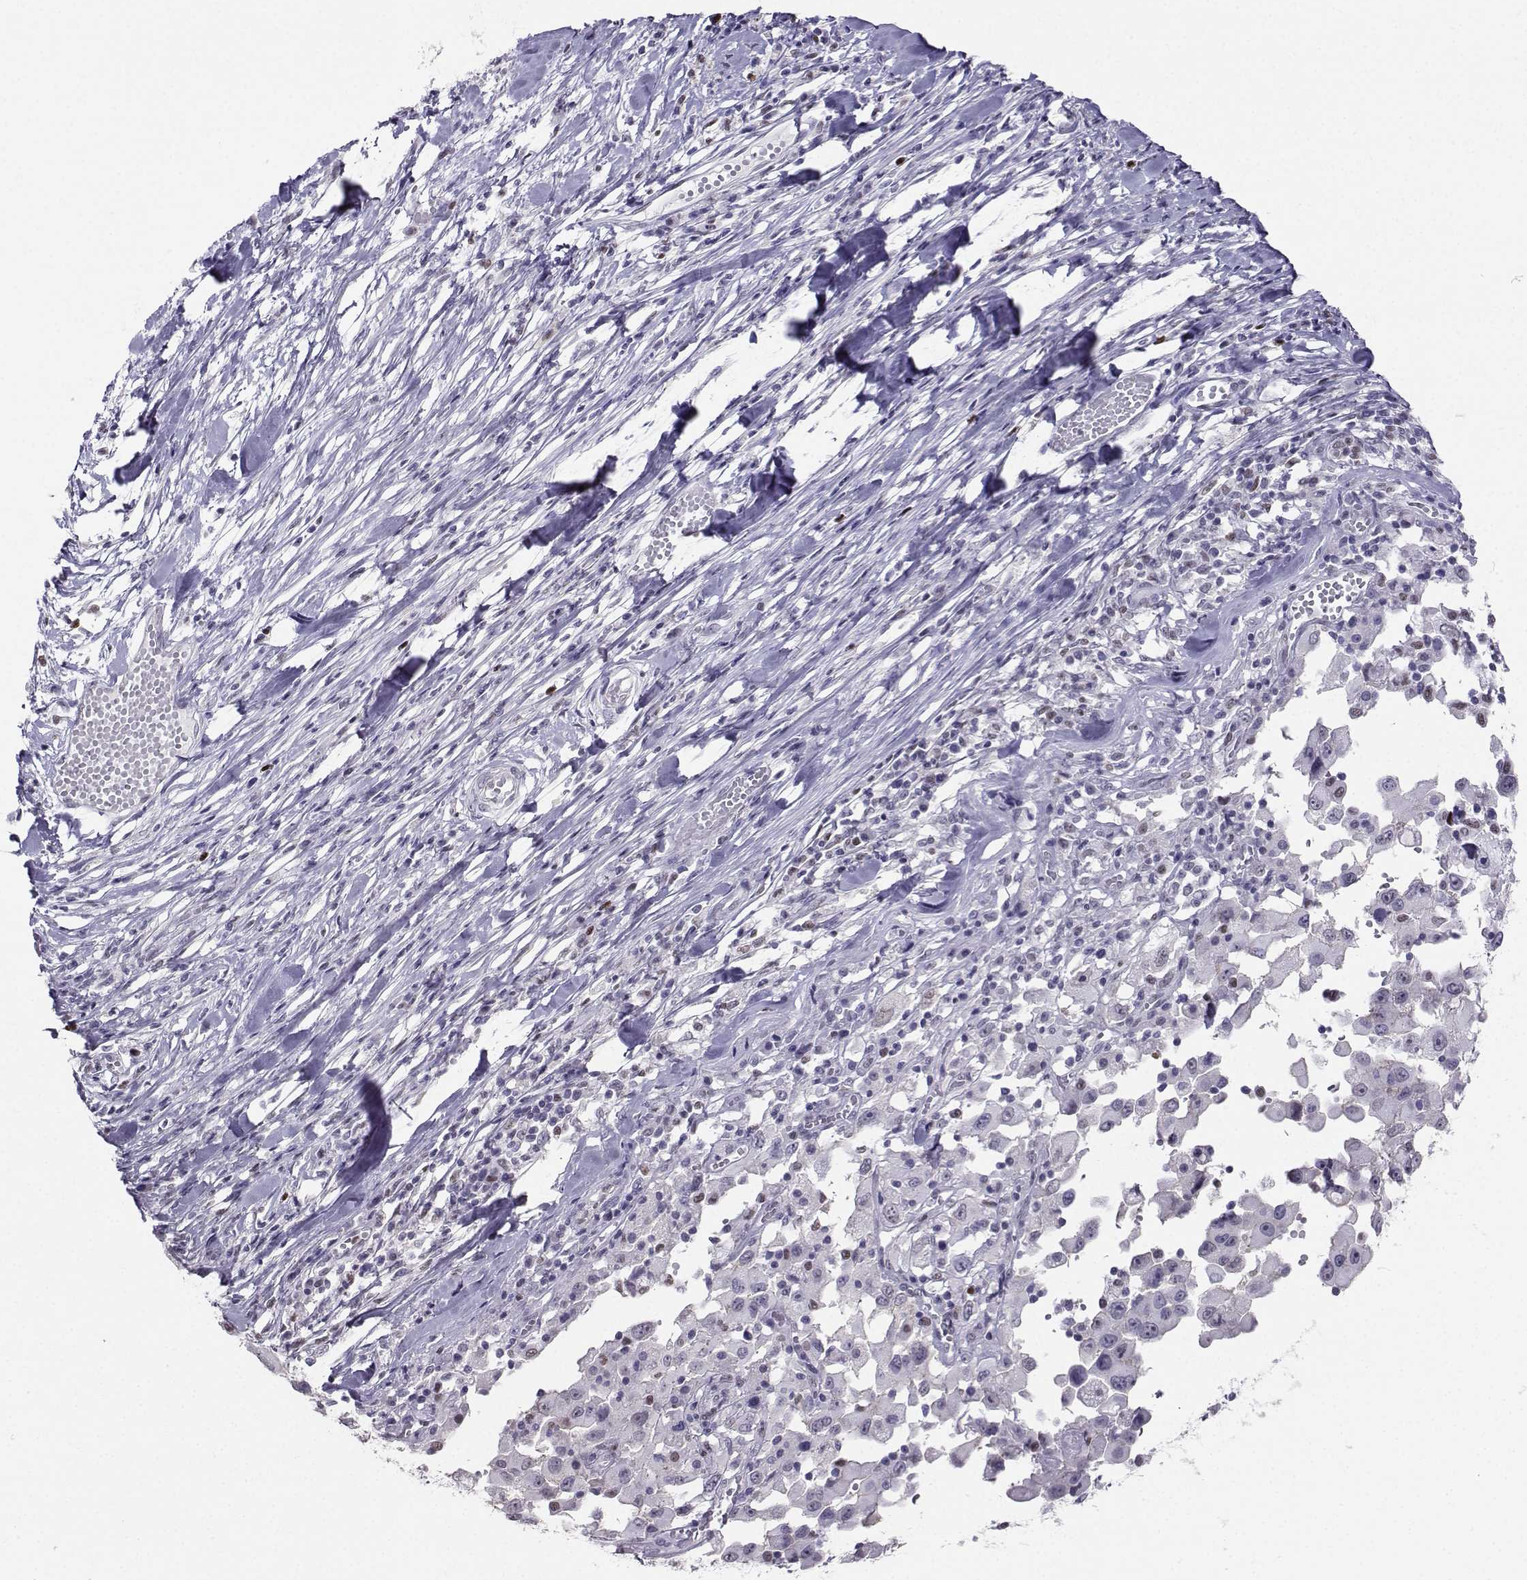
{"staining": {"intensity": "negative", "quantity": "none", "location": "none"}, "tissue": "melanoma", "cell_type": "Tumor cells", "image_type": "cancer", "snomed": [{"axis": "morphology", "description": "Malignant melanoma, Metastatic site"}, {"axis": "topography", "description": "Lymph node"}], "caption": "There is no significant expression in tumor cells of melanoma.", "gene": "TEDC2", "patient": {"sex": "male", "age": 50}}